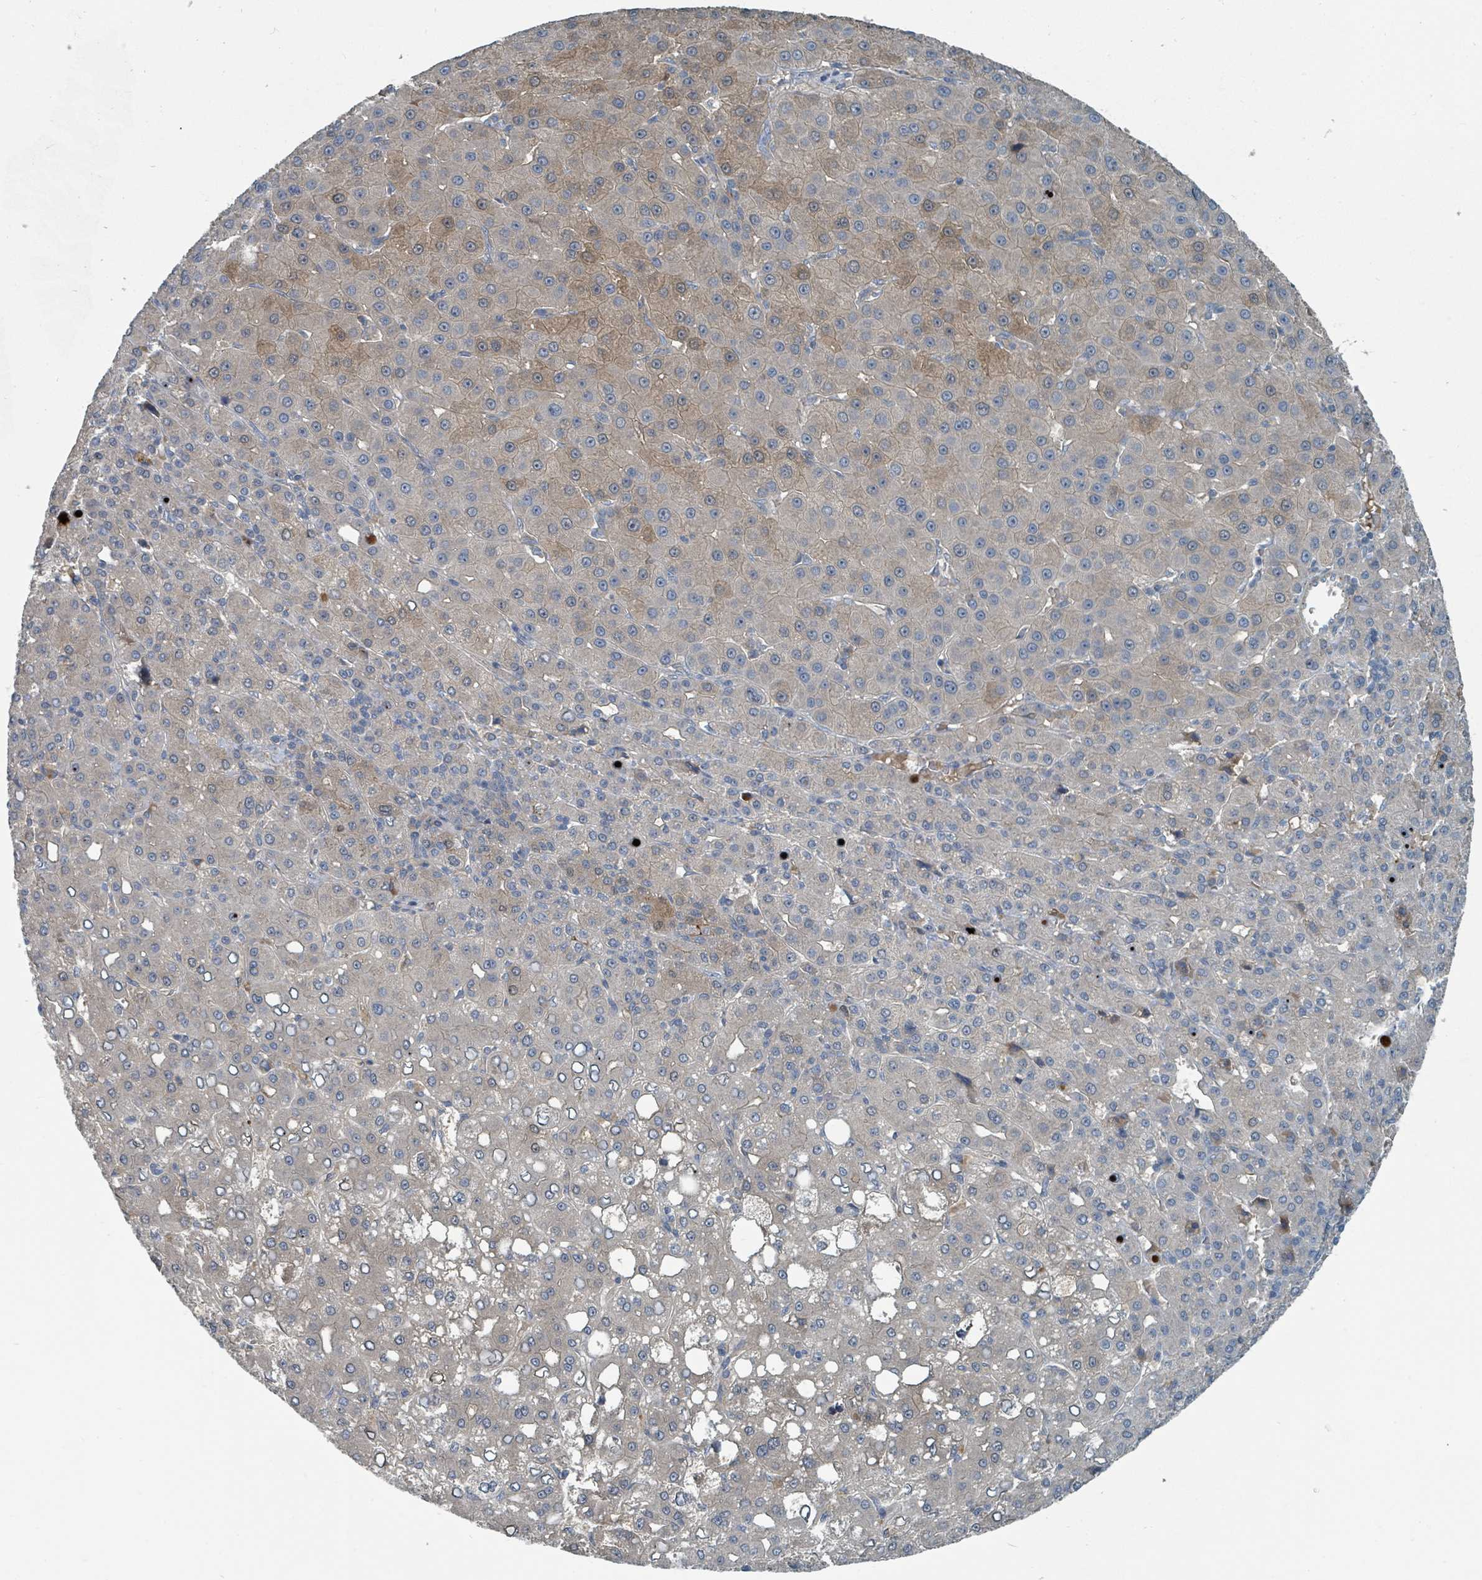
{"staining": {"intensity": "weak", "quantity": "<25%", "location": "cytoplasmic/membranous"}, "tissue": "liver cancer", "cell_type": "Tumor cells", "image_type": "cancer", "snomed": [{"axis": "morphology", "description": "Carcinoma, Hepatocellular, NOS"}, {"axis": "topography", "description": "Liver"}], "caption": "This is an immunohistochemistry histopathology image of human liver cancer (hepatocellular carcinoma). There is no expression in tumor cells.", "gene": "SLC44A5", "patient": {"sex": "male", "age": 65}}